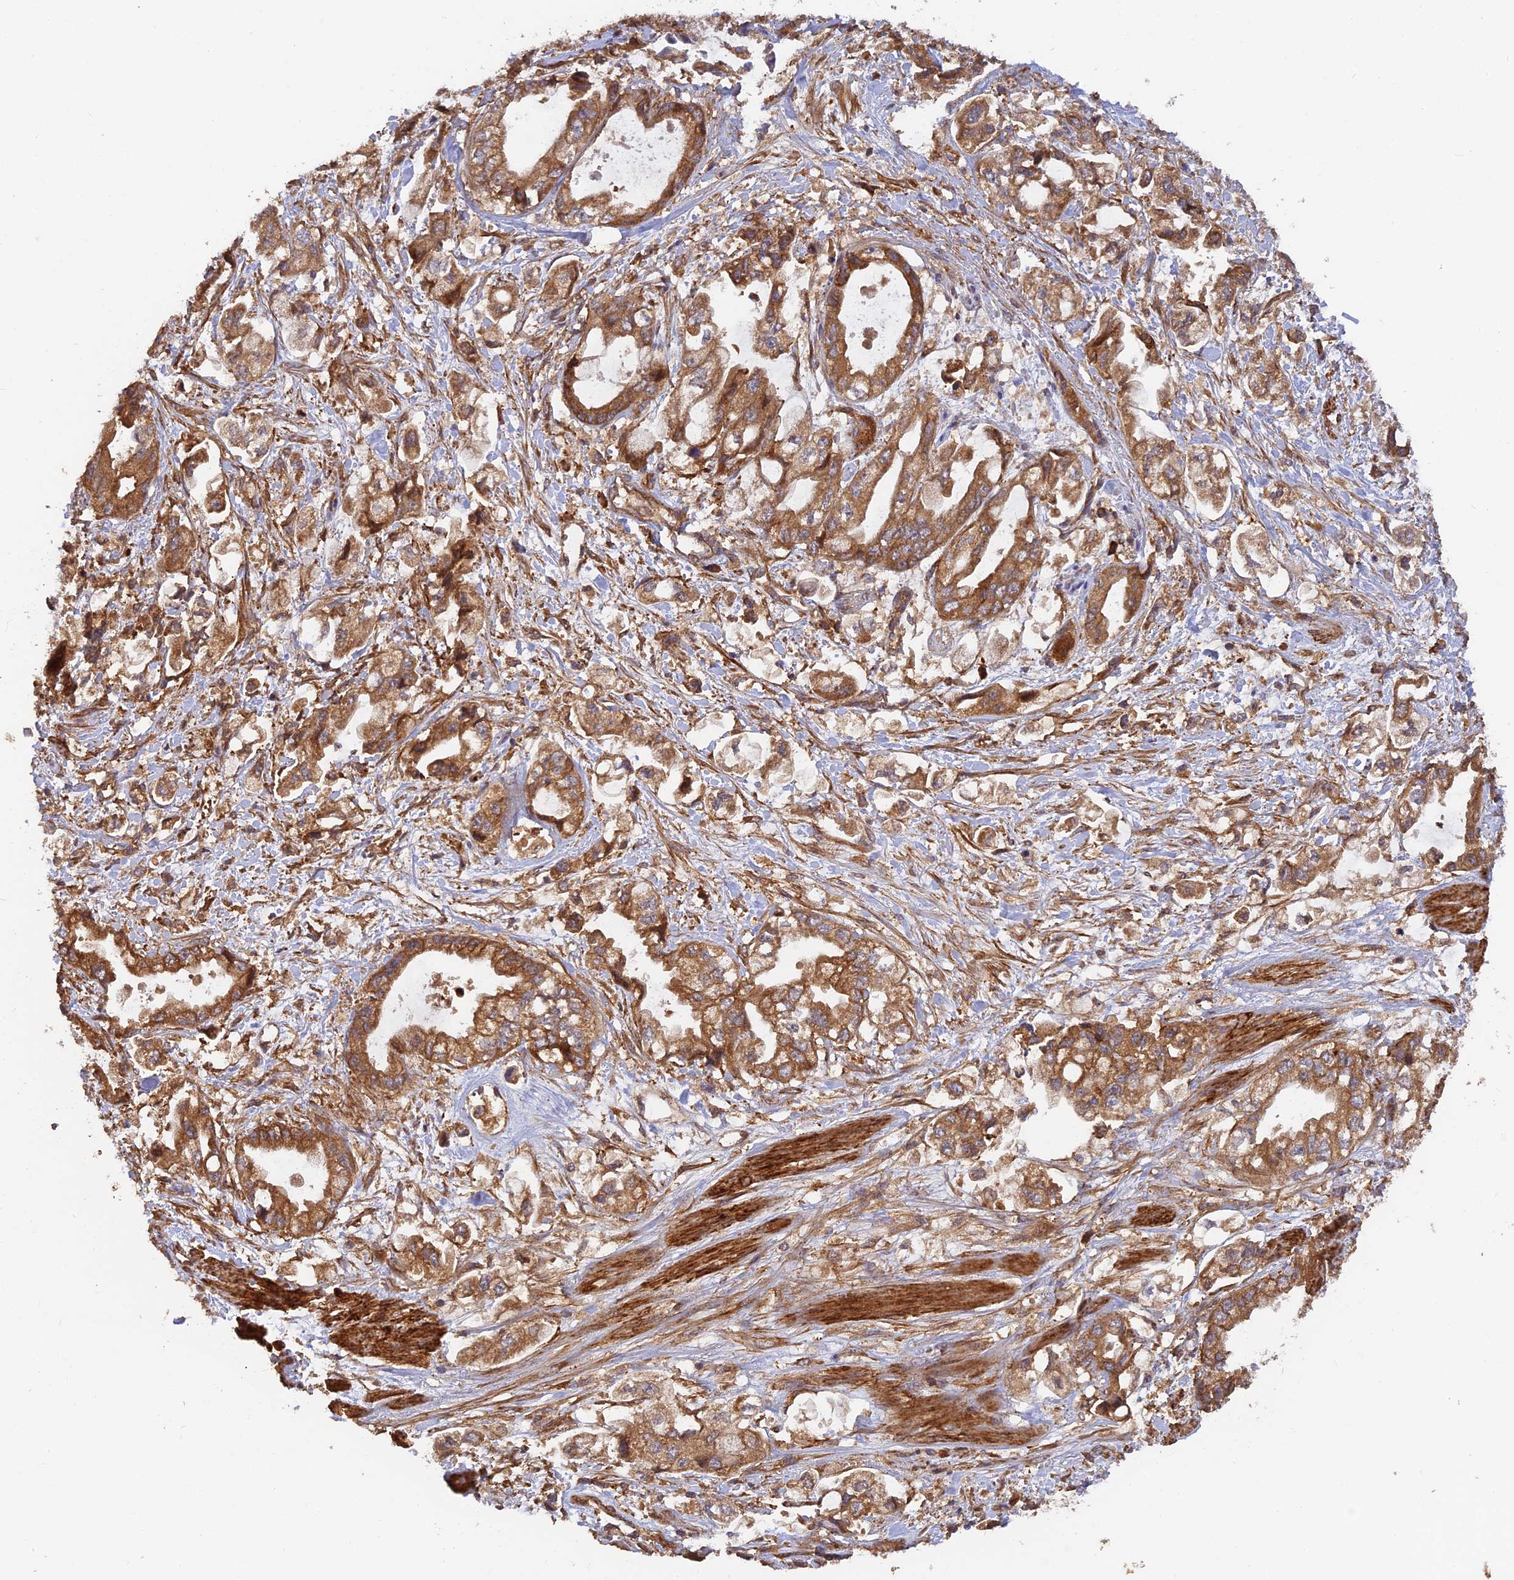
{"staining": {"intensity": "moderate", "quantity": ">75%", "location": "cytoplasmic/membranous"}, "tissue": "stomach cancer", "cell_type": "Tumor cells", "image_type": "cancer", "snomed": [{"axis": "morphology", "description": "Adenocarcinoma, NOS"}, {"axis": "topography", "description": "Stomach"}], "caption": "A brown stain shows moderate cytoplasmic/membranous positivity of a protein in stomach cancer tumor cells.", "gene": "RELCH", "patient": {"sex": "male", "age": 62}}